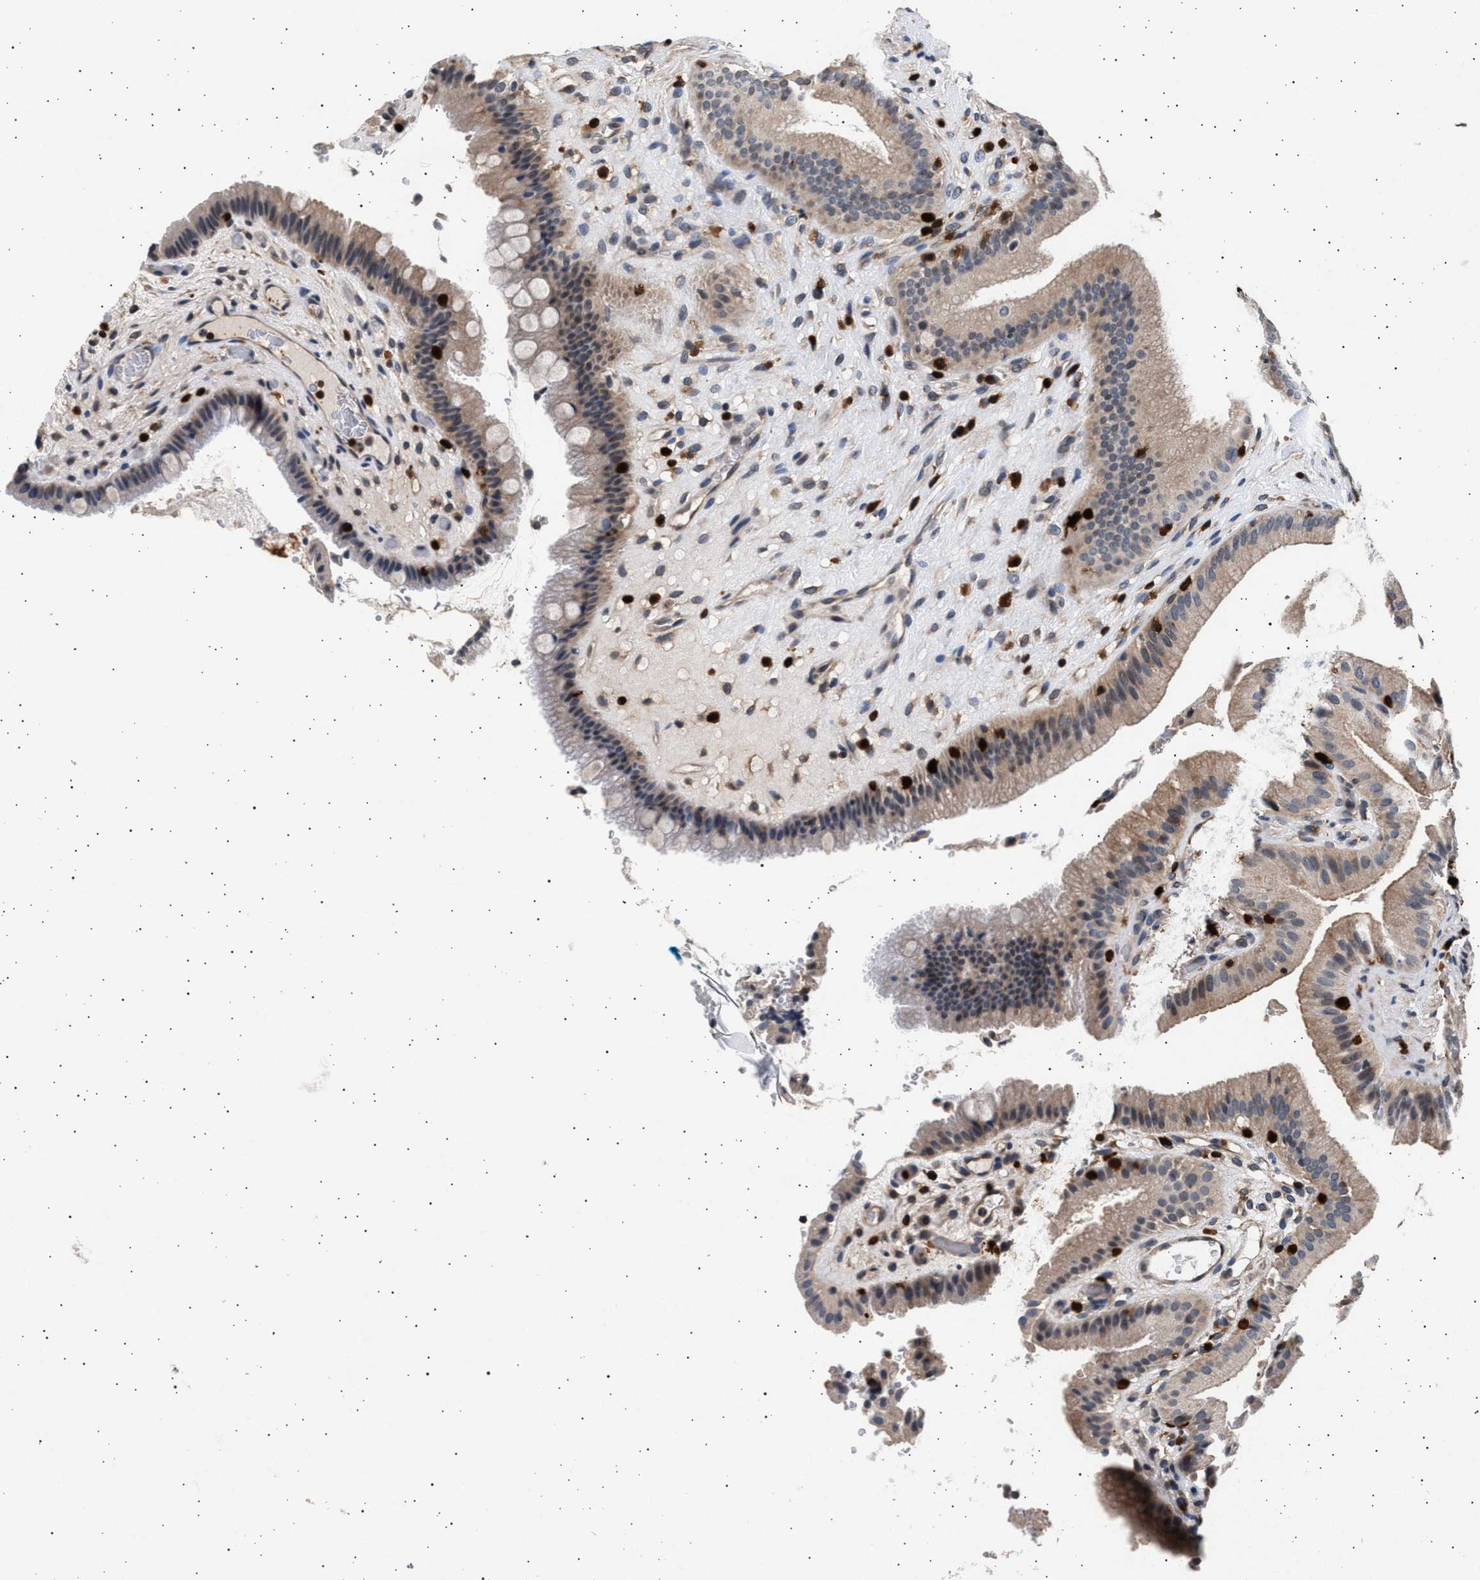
{"staining": {"intensity": "moderate", "quantity": "25%-75%", "location": "cytoplasmic/membranous"}, "tissue": "gallbladder", "cell_type": "Glandular cells", "image_type": "normal", "snomed": [{"axis": "morphology", "description": "Normal tissue, NOS"}, {"axis": "topography", "description": "Gallbladder"}], "caption": "About 25%-75% of glandular cells in unremarkable human gallbladder demonstrate moderate cytoplasmic/membranous protein staining as visualized by brown immunohistochemical staining.", "gene": "GRAP2", "patient": {"sex": "male", "age": 49}}